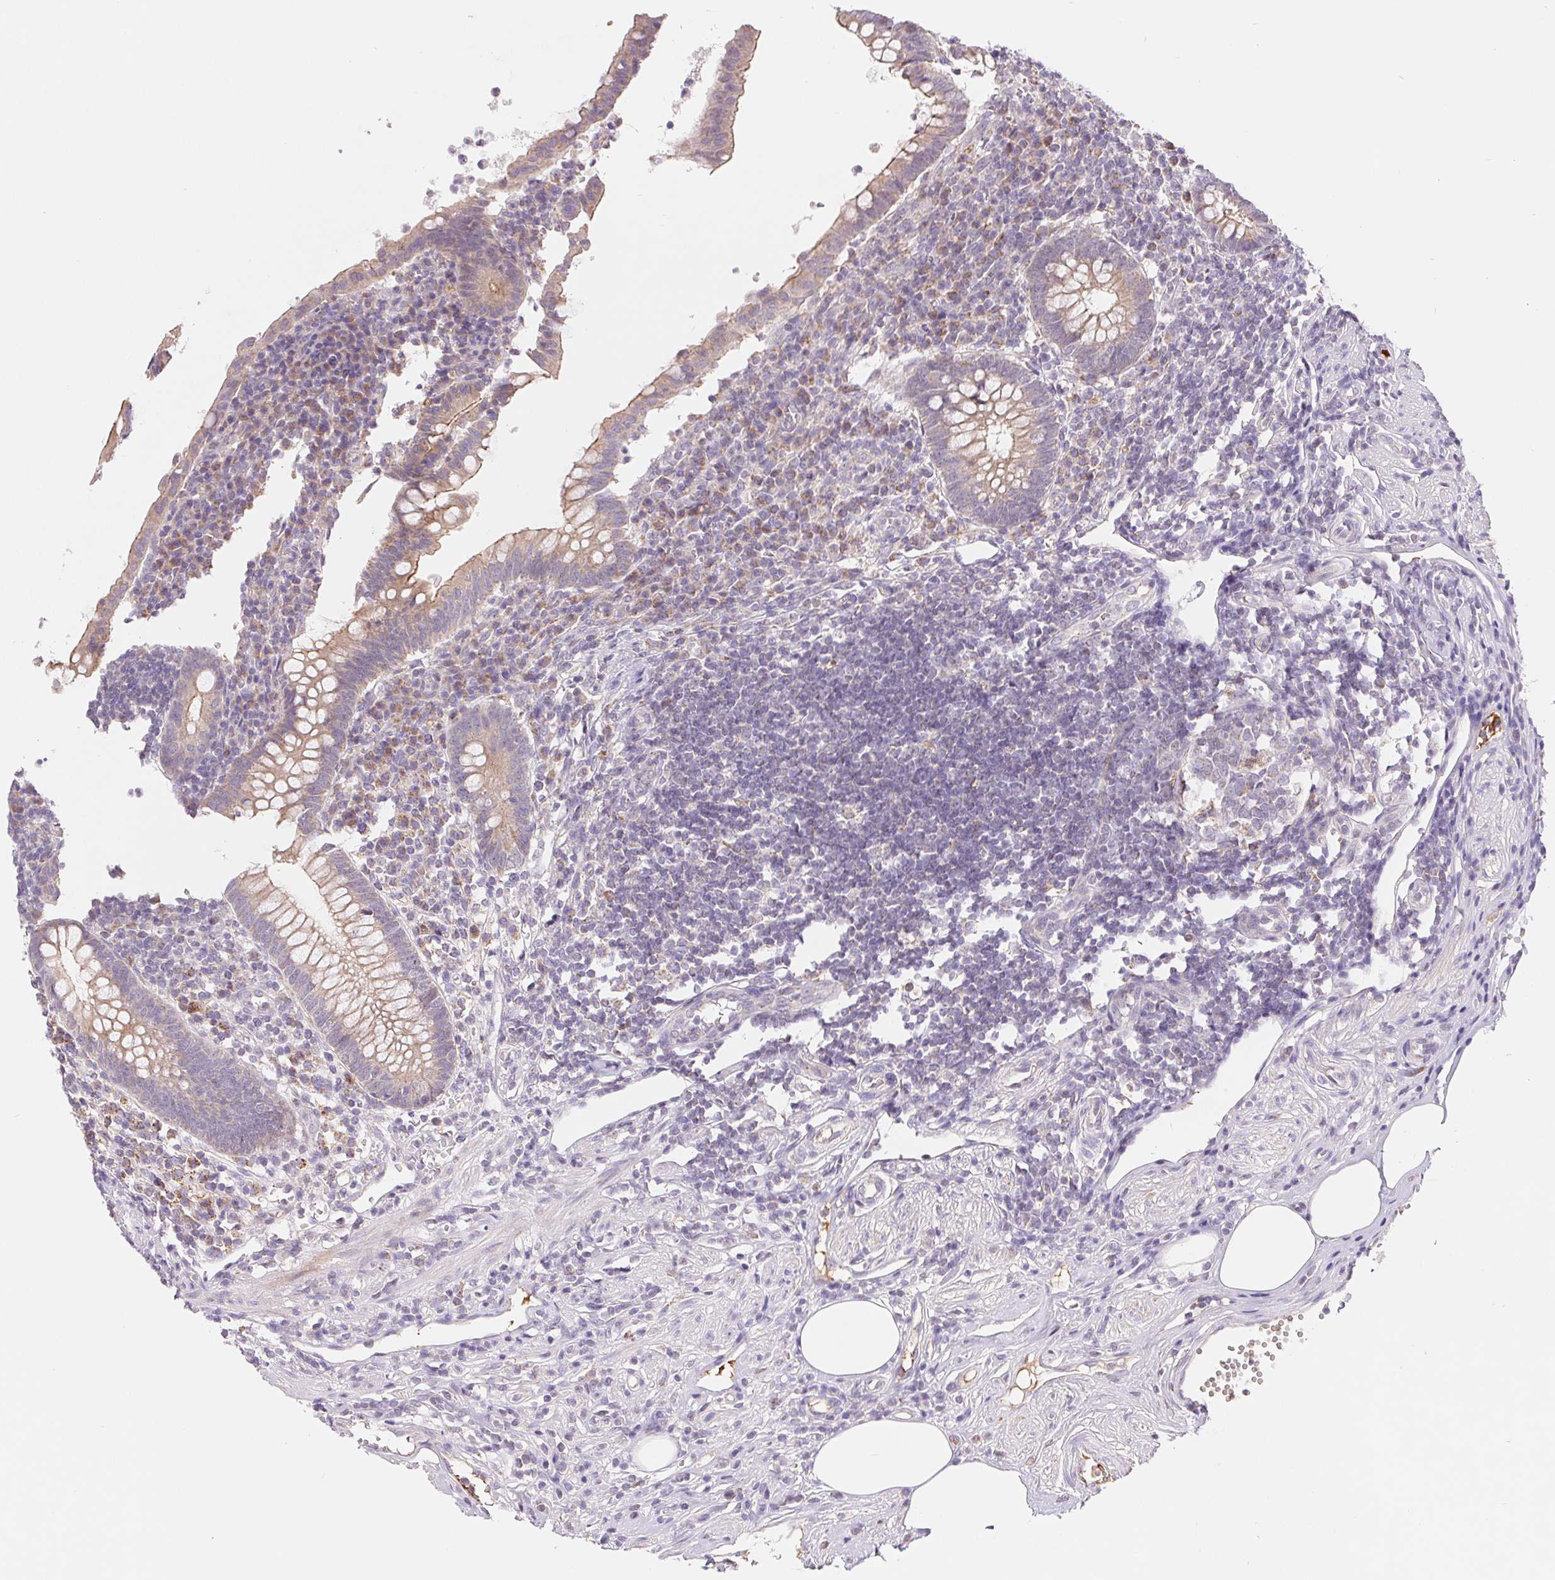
{"staining": {"intensity": "moderate", "quantity": "25%-75%", "location": "cytoplasmic/membranous"}, "tissue": "appendix", "cell_type": "Glandular cells", "image_type": "normal", "snomed": [{"axis": "morphology", "description": "Normal tissue, NOS"}, {"axis": "topography", "description": "Appendix"}], "caption": "A high-resolution photomicrograph shows IHC staining of benign appendix, which exhibits moderate cytoplasmic/membranous positivity in approximately 25%-75% of glandular cells.", "gene": "EMC6", "patient": {"sex": "female", "age": 56}}